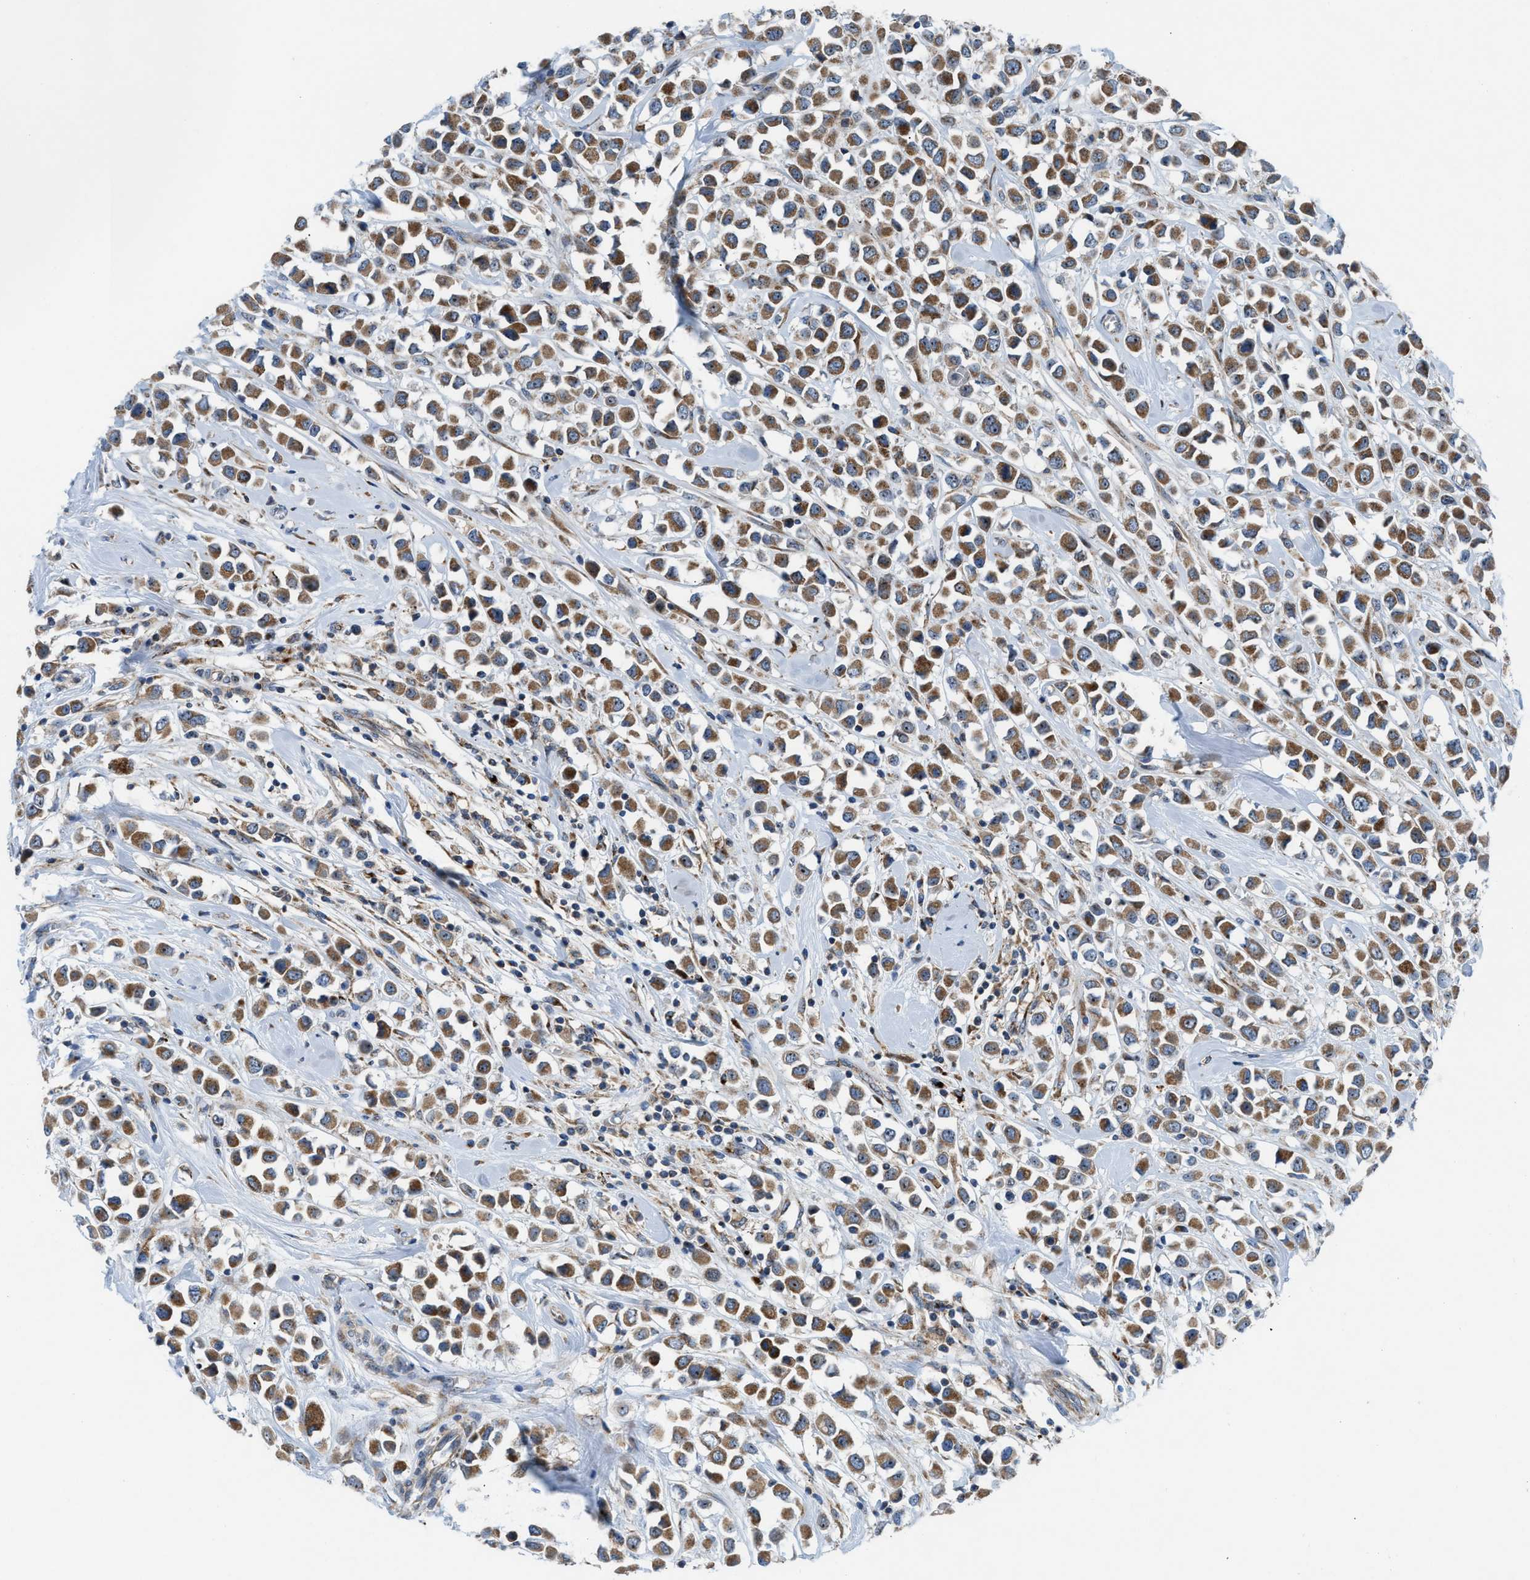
{"staining": {"intensity": "moderate", "quantity": ">75%", "location": "cytoplasmic/membranous,nuclear"}, "tissue": "breast cancer", "cell_type": "Tumor cells", "image_type": "cancer", "snomed": [{"axis": "morphology", "description": "Duct carcinoma"}, {"axis": "topography", "description": "Breast"}], "caption": "Human invasive ductal carcinoma (breast) stained with a protein marker demonstrates moderate staining in tumor cells.", "gene": "TPH1", "patient": {"sex": "female", "age": 61}}